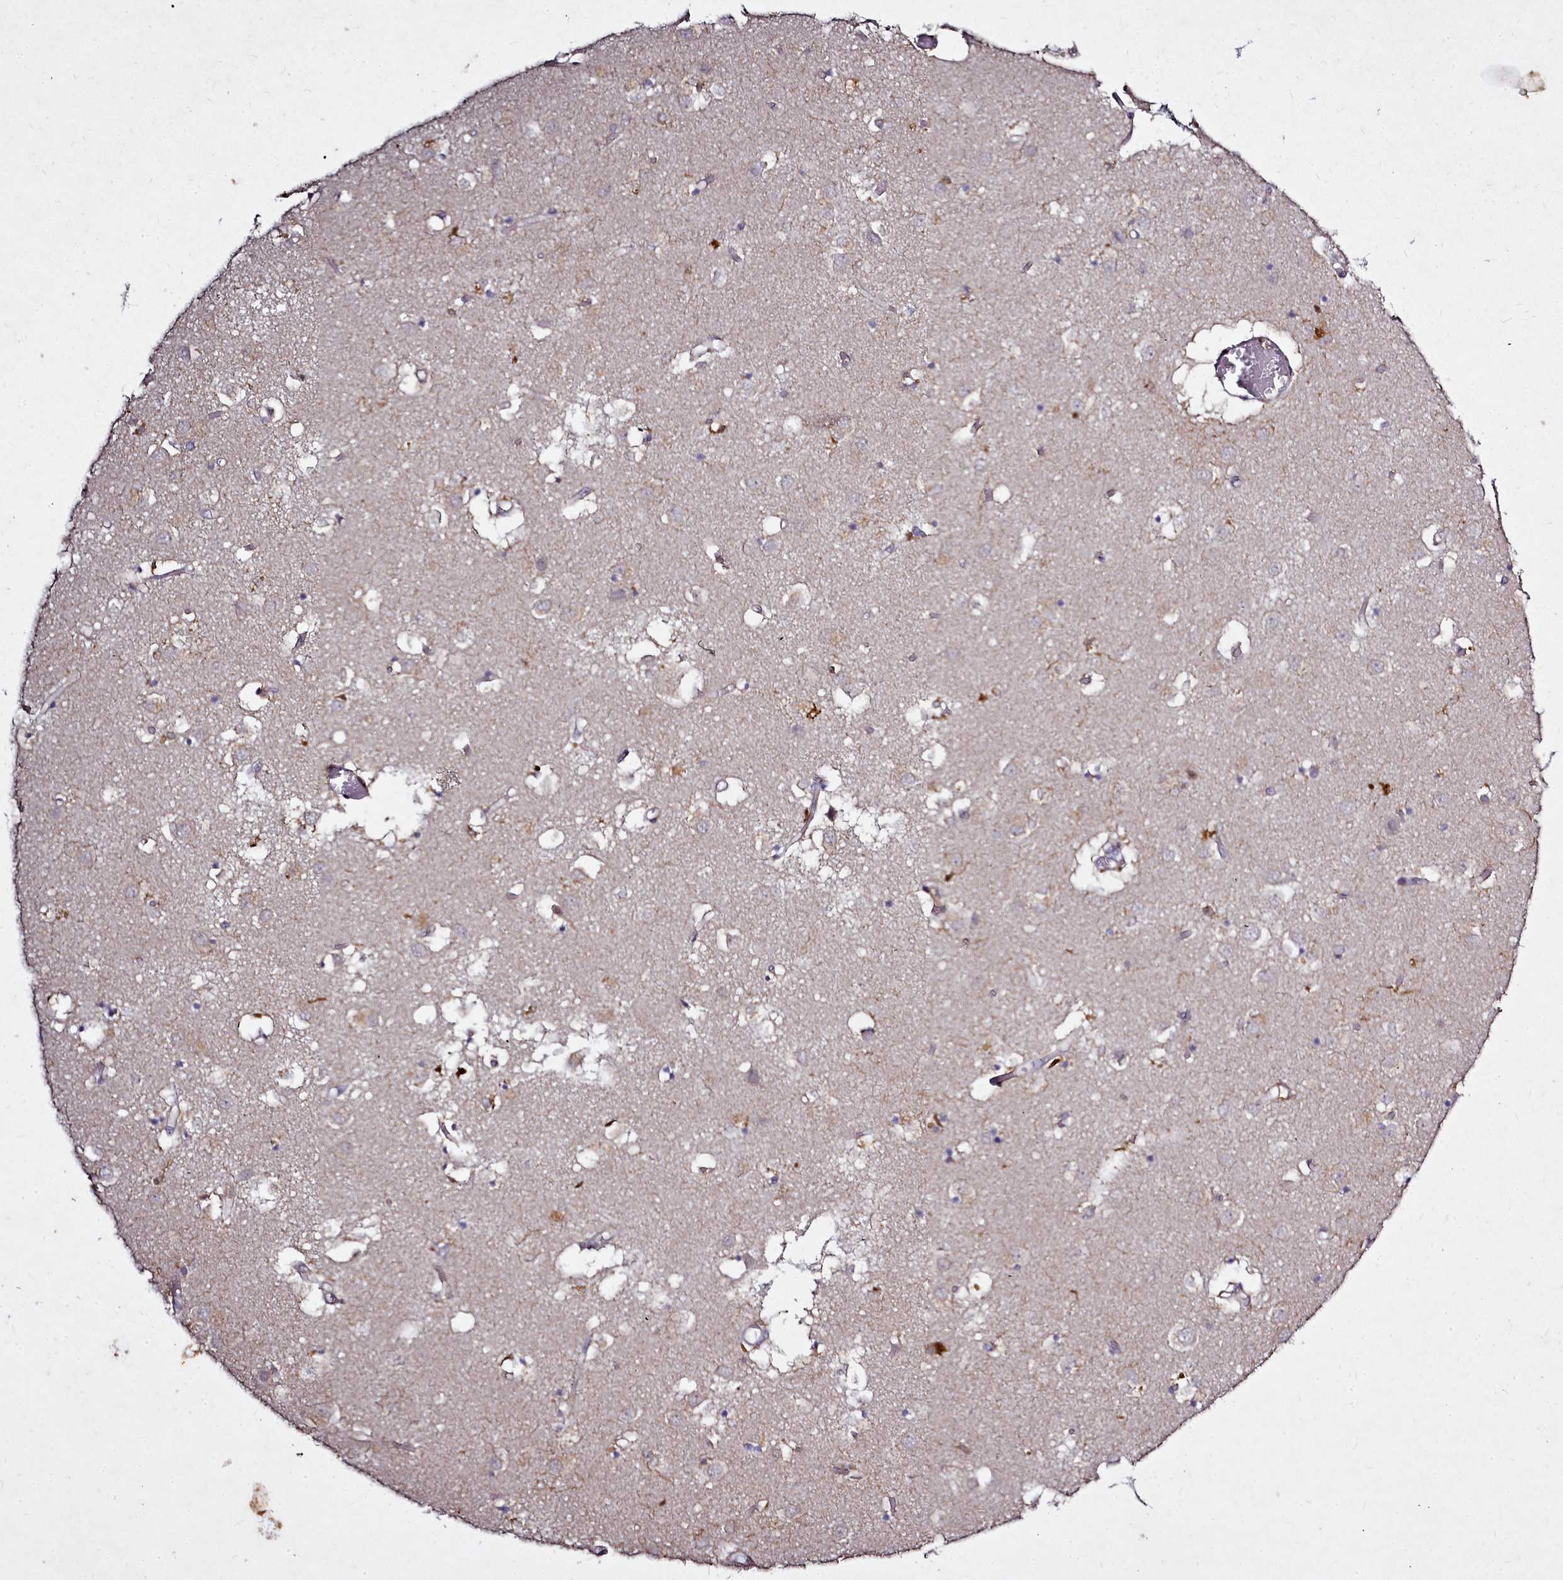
{"staining": {"intensity": "weak", "quantity": "25%-75%", "location": "cytoplasmic/membranous"}, "tissue": "caudate", "cell_type": "Glial cells", "image_type": "normal", "snomed": [{"axis": "morphology", "description": "Normal tissue, NOS"}, {"axis": "topography", "description": "Lateral ventricle wall"}], "caption": "Immunohistochemistry (IHC) (DAB) staining of benign human caudate displays weak cytoplasmic/membranous protein positivity in about 25%-75% of glial cells. The staining was performed using DAB to visualize the protein expression in brown, while the nuclei were stained in blue with hematoxylin (Magnification: 20x).", "gene": "NCKAP1L", "patient": {"sex": "male", "age": 70}}